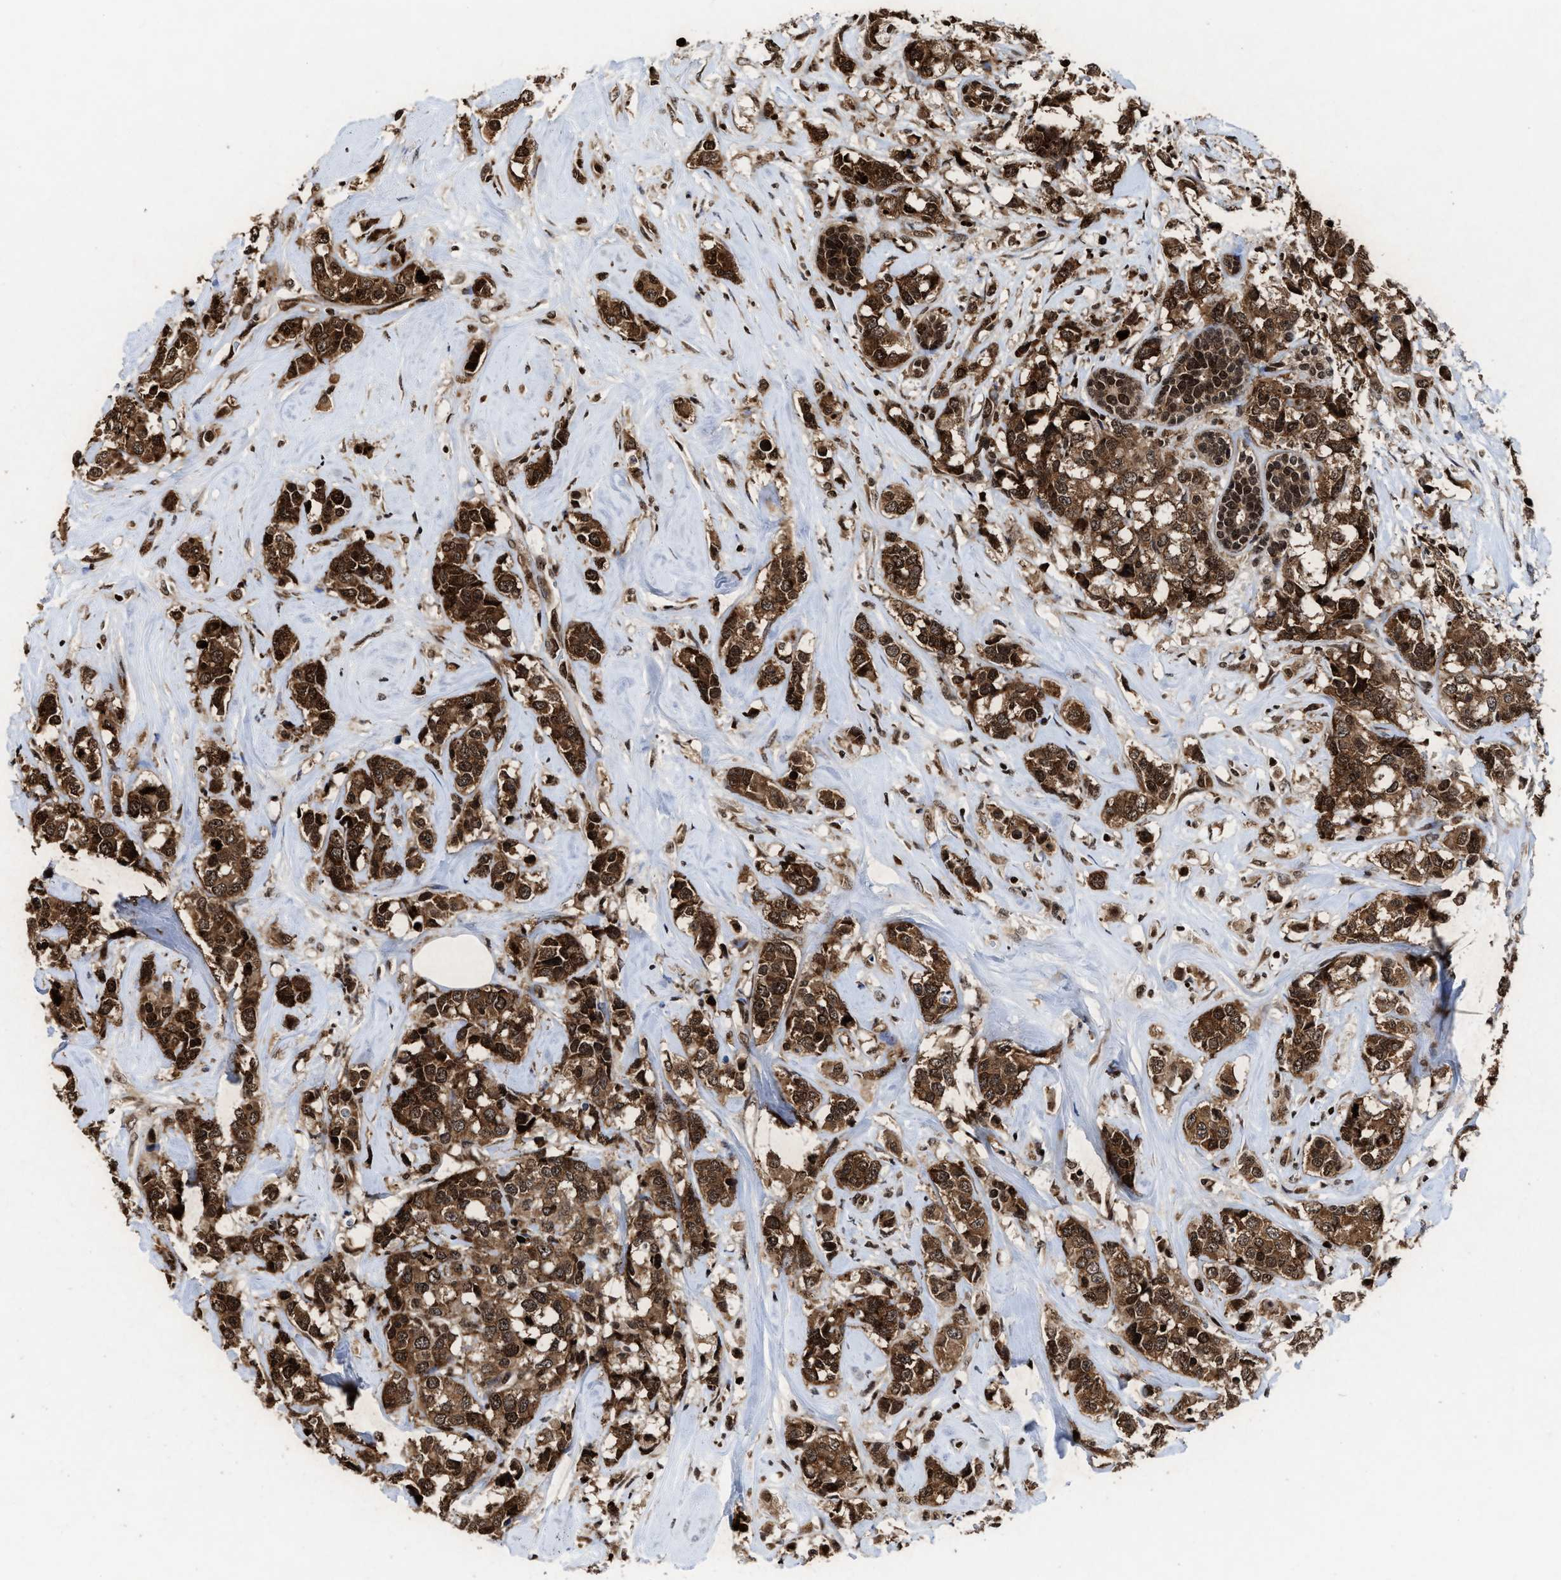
{"staining": {"intensity": "strong", "quantity": ">75%", "location": "cytoplasmic/membranous,nuclear"}, "tissue": "breast cancer", "cell_type": "Tumor cells", "image_type": "cancer", "snomed": [{"axis": "morphology", "description": "Lobular carcinoma"}, {"axis": "topography", "description": "Breast"}], "caption": "Breast cancer (lobular carcinoma) was stained to show a protein in brown. There is high levels of strong cytoplasmic/membranous and nuclear staining in approximately >75% of tumor cells. The staining is performed using DAB (3,3'-diaminobenzidine) brown chromogen to label protein expression. The nuclei are counter-stained blue using hematoxylin.", "gene": "ALYREF", "patient": {"sex": "female", "age": 59}}